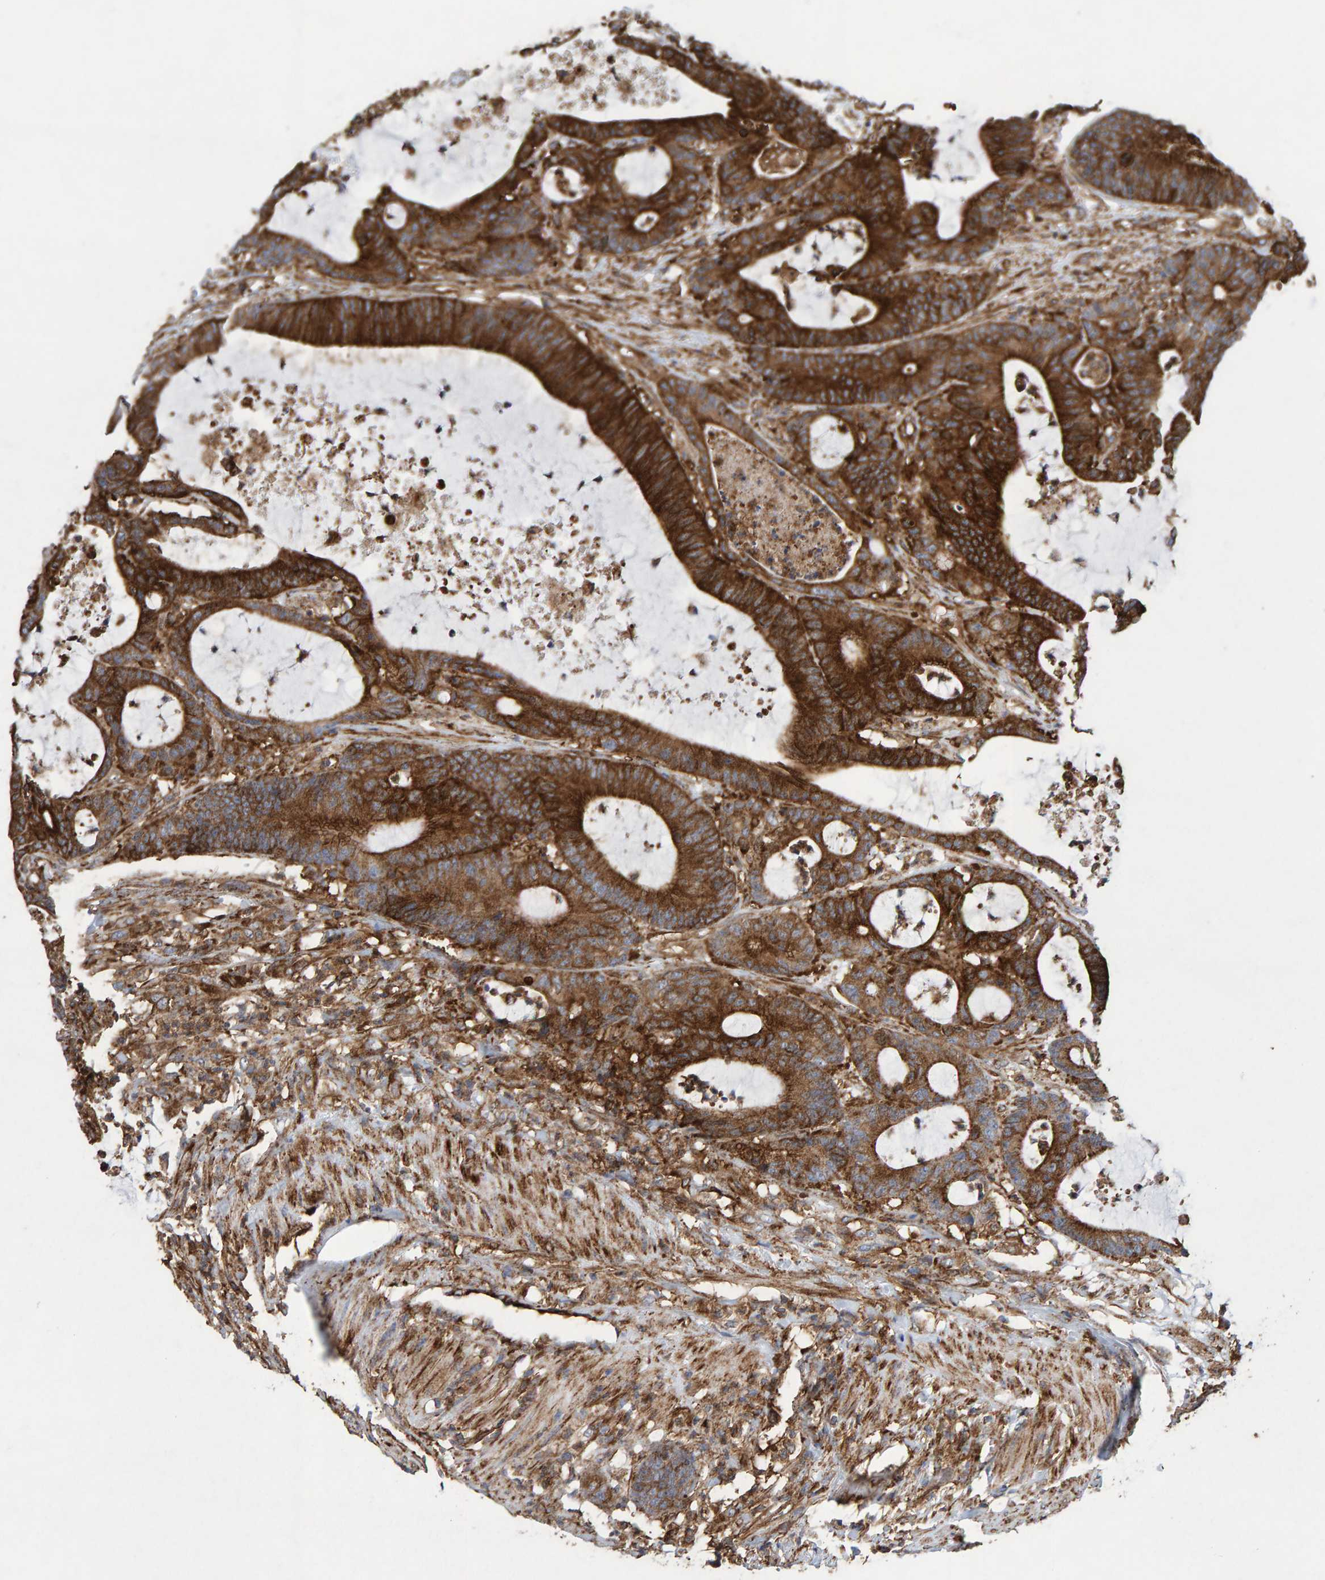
{"staining": {"intensity": "strong", "quantity": ">75%", "location": "cytoplasmic/membranous"}, "tissue": "colorectal cancer", "cell_type": "Tumor cells", "image_type": "cancer", "snomed": [{"axis": "morphology", "description": "Adenocarcinoma, NOS"}, {"axis": "topography", "description": "Colon"}], "caption": "Colorectal cancer tissue shows strong cytoplasmic/membranous expression in about >75% of tumor cells, visualized by immunohistochemistry.", "gene": "MVP", "patient": {"sex": "female", "age": 84}}